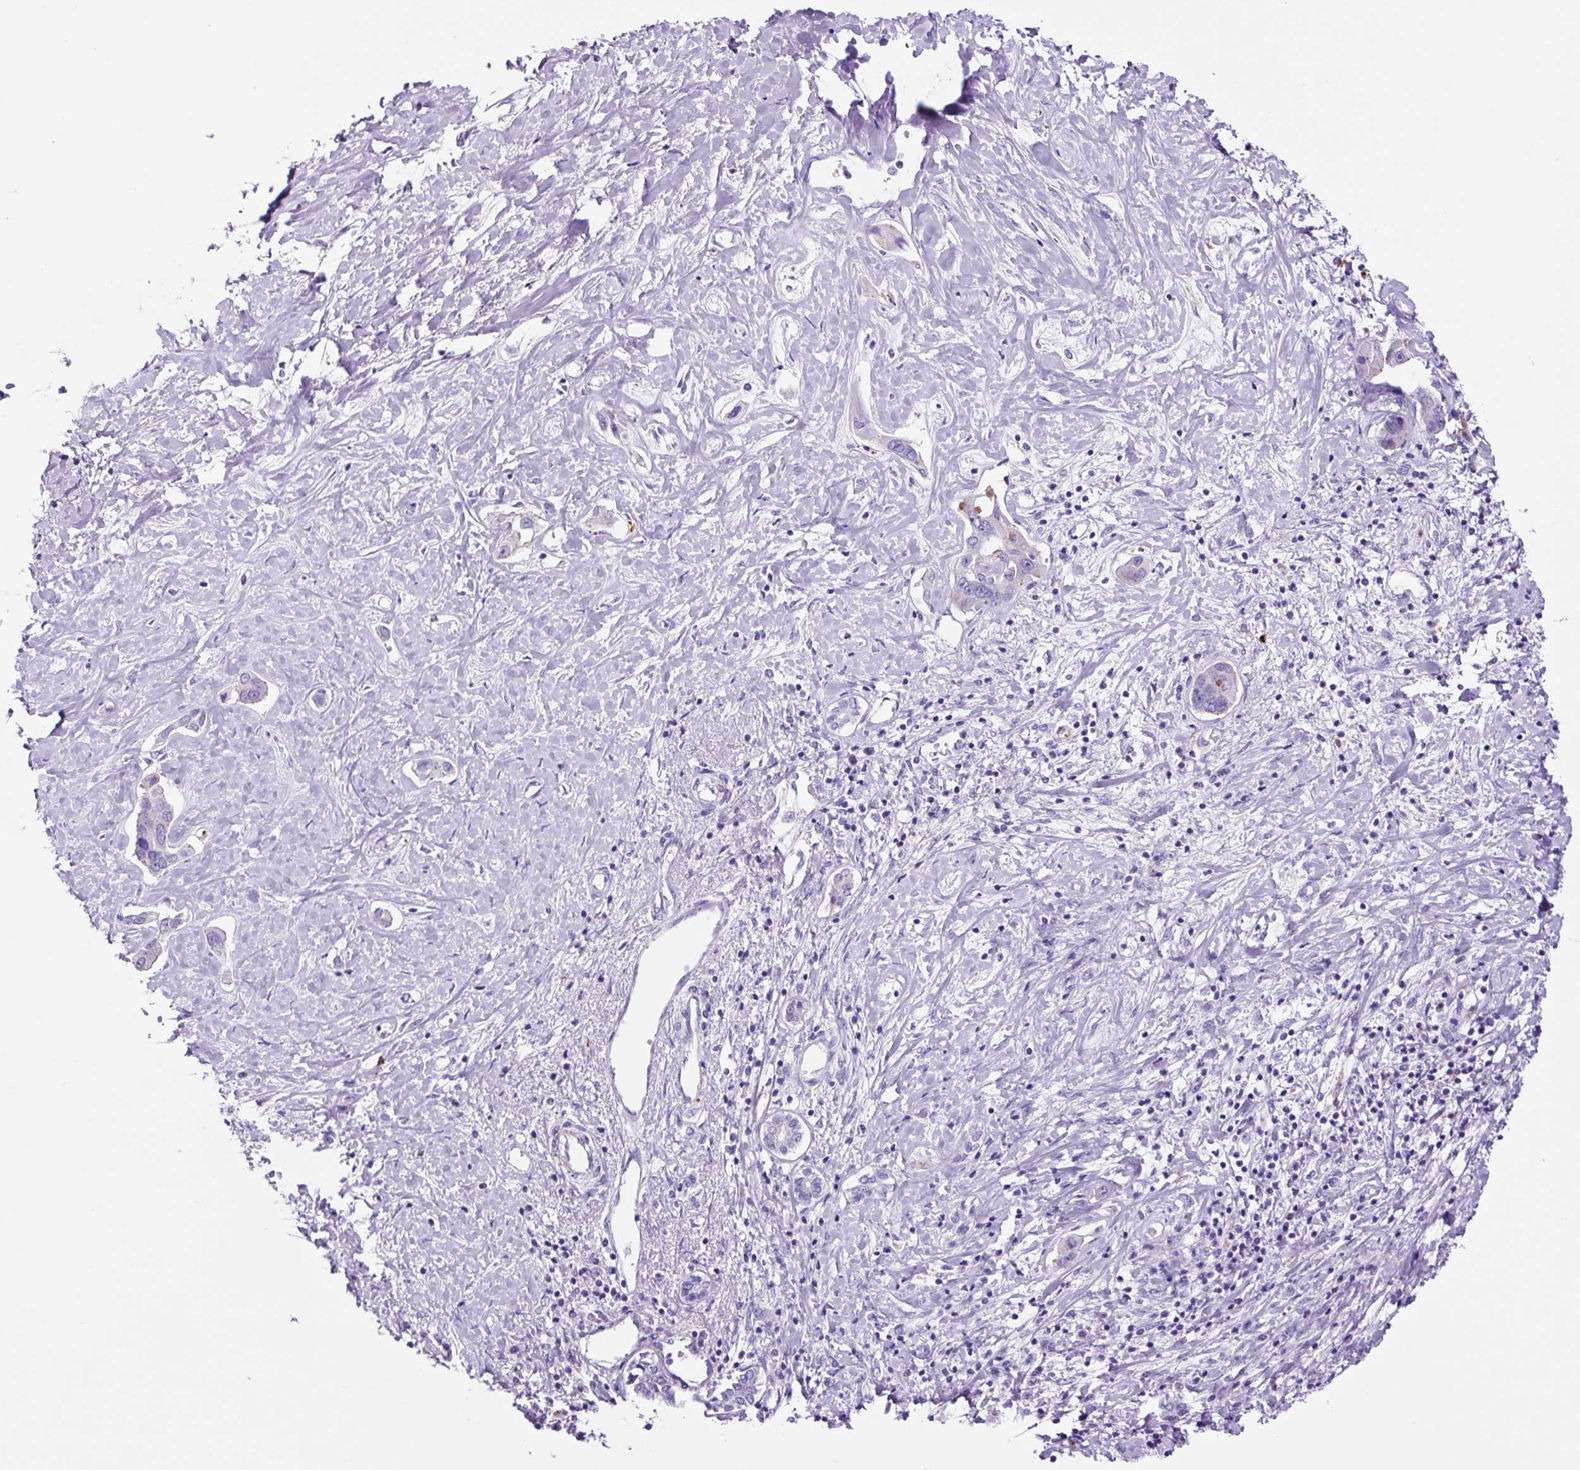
{"staining": {"intensity": "negative", "quantity": "none", "location": "none"}, "tissue": "liver cancer", "cell_type": "Tumor cells", "image_type": "cancer", "snomed": [{"axis": "morphology", "description": "Cholangiocarcinoma"}, {"axis": "topography", "description": "Liver"}], "caption": "The photomicrograph shows no significant expression in tumor cells of cholangiocarcinoma (liver).", "gene": "LCN10", "patient": {"sex": "male", "age": 59}}